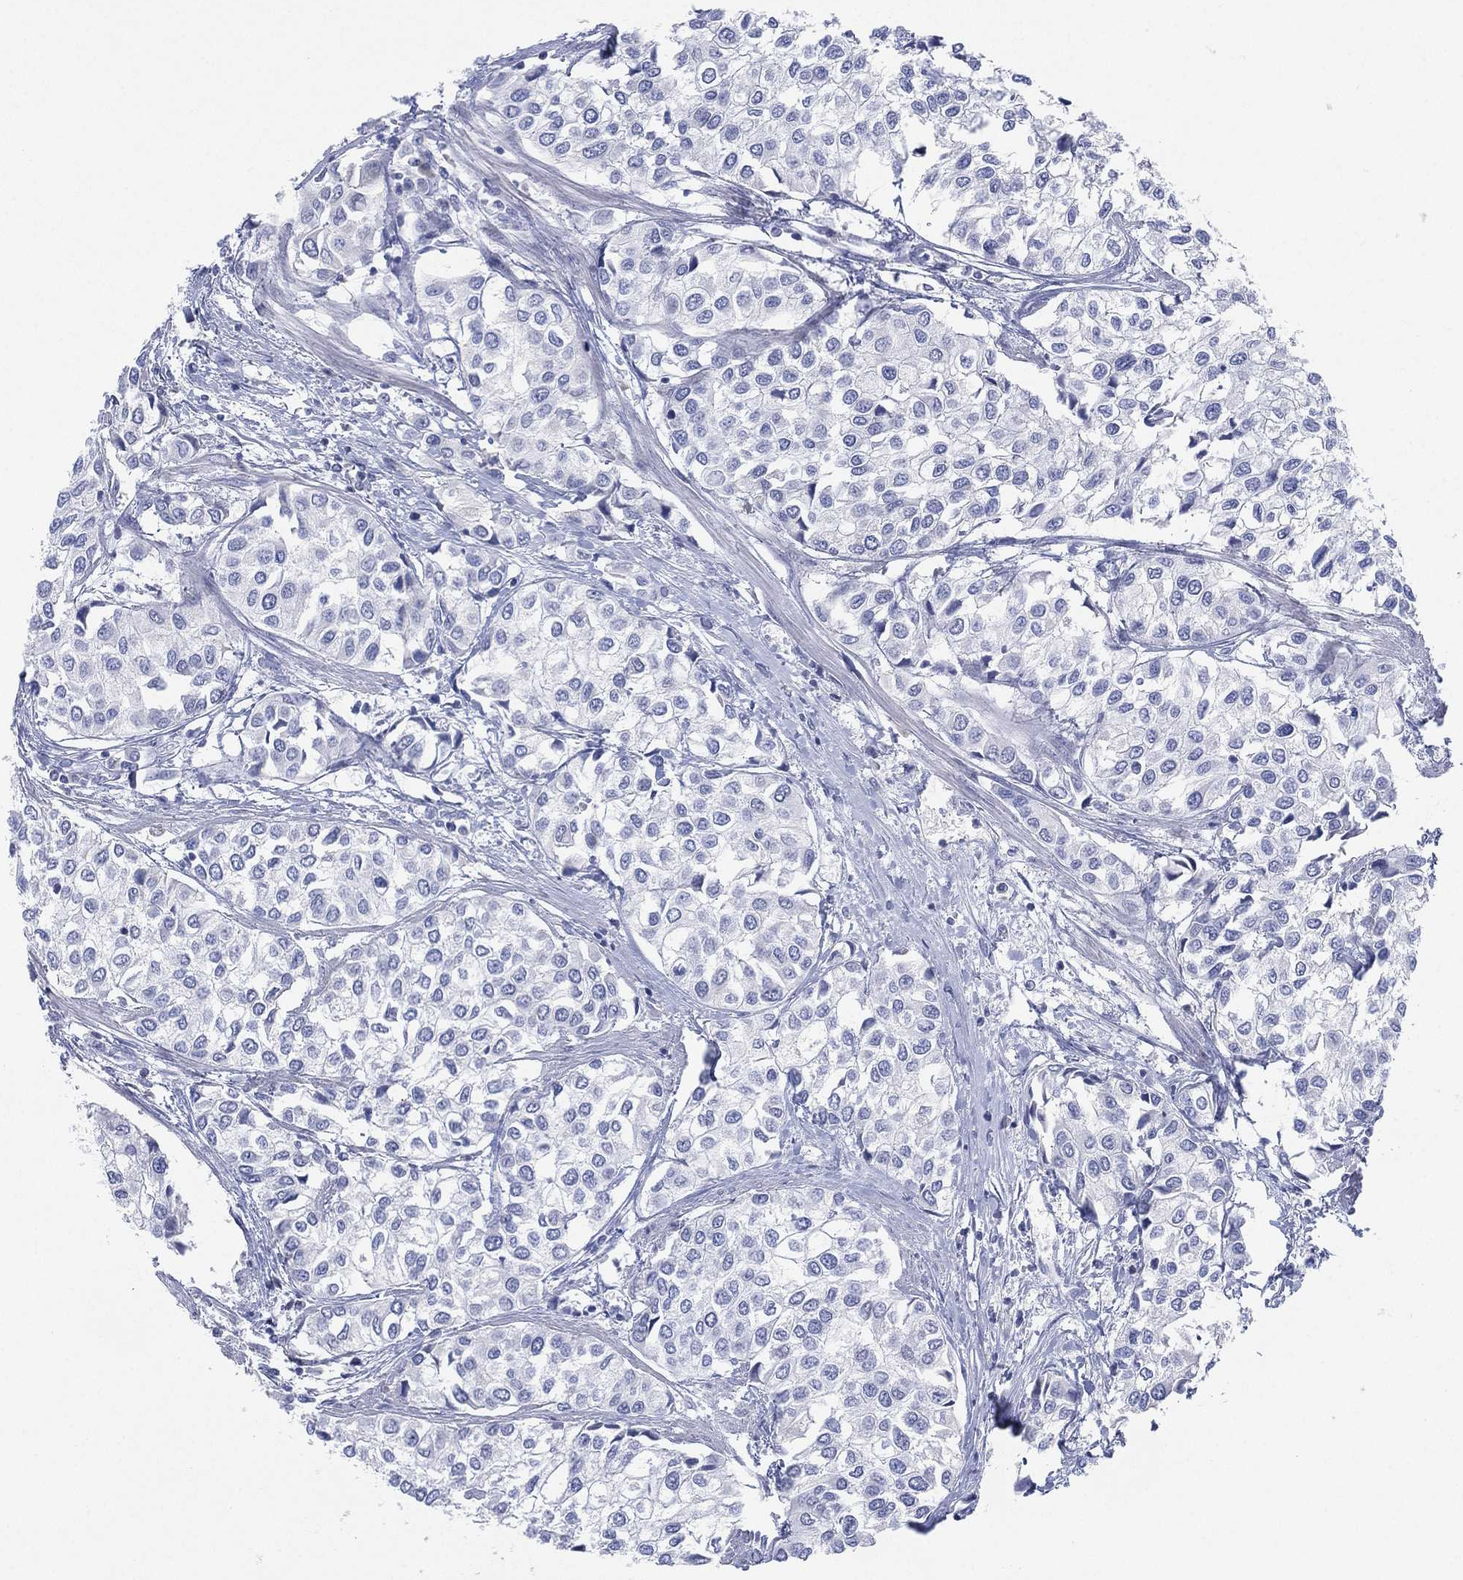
{"staining": {"intensity": "negative", "quantity": "none", "location": "none"}, "tissue": "urothelial cancer", "cell_type": "Tumor cells", "image_type": "cancer", "snomed": [{"axis": "morphology", "description": "Urothelial carcinoma, High grade"}, {"axis": "topography", "description": "Urinary bladder"}], "caption": "An image of human urothelial carcinoma (high-grade) is negative for staining in tumor cells. The staining was performed using DAB (3,3'-diaminobenzidine) to visualize the protein expression in brown, while the nuclei were stained in blue with hematoxylin (Magnification: 20x).", "gene": "SEPTIN1", "patient": {"sex": "male", "age": 73}}